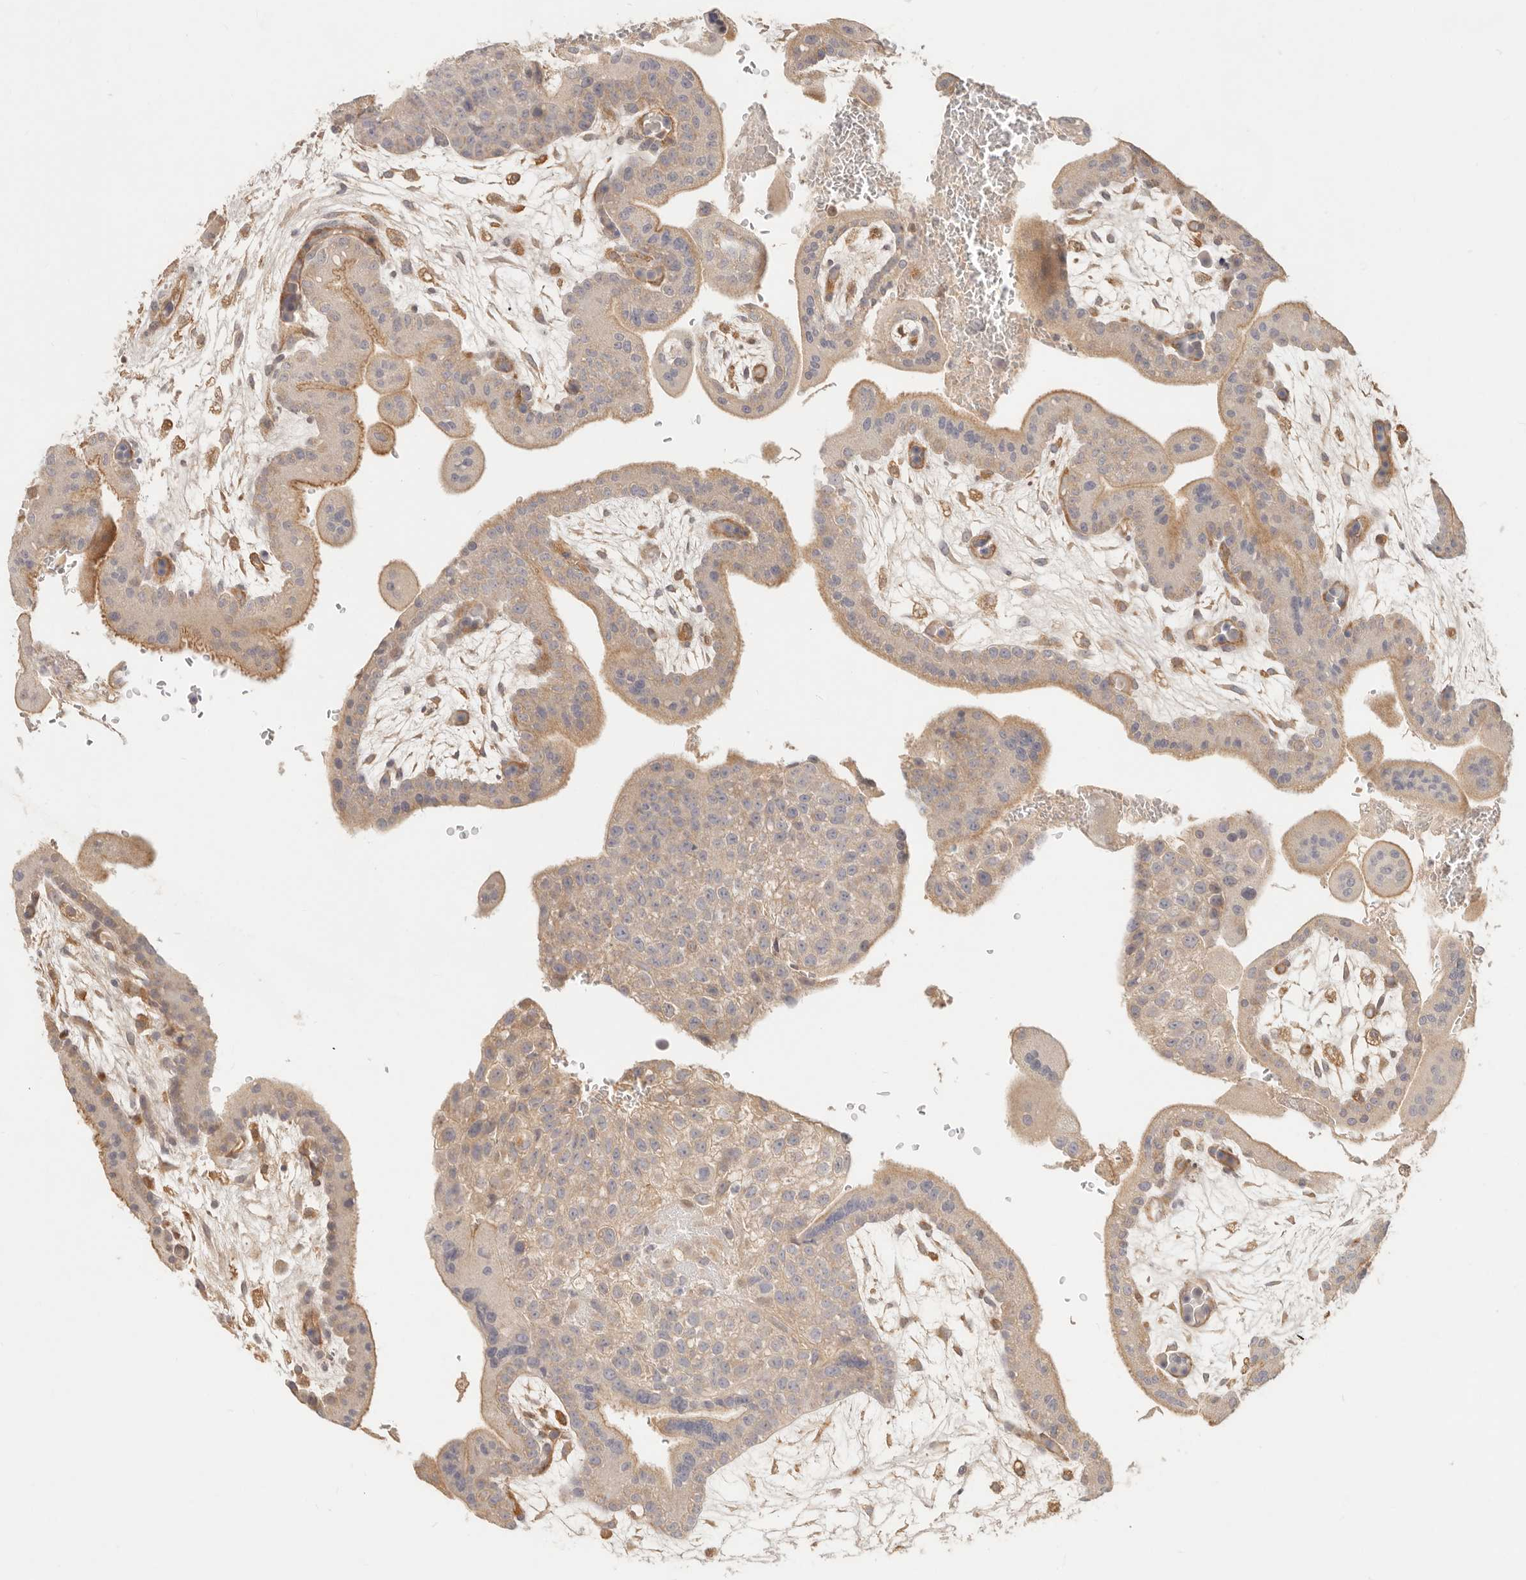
{"staining": {"intensity": "weak", "quantity": ">75%", "location": "cytoplasmic/membranous"}, "tissue": "placenta", "cell_type": "Decidual cells", "image_type": "normal", "snomed": [{"axis": "morphology", "description": "Normal tissue, NOS"}, {"axis": "topography", "description": "Placenta"}], "caption": "Immunohistochemical staining of normal placenta demonstrates low levels of weak cytoplasmic/membranous expression in about >75% of decidual cells. (Brightfield microscopy of DAB IHC at high magnification).", "gene": "NECAP2", "patient": {"sex": "female", "age": 35}}